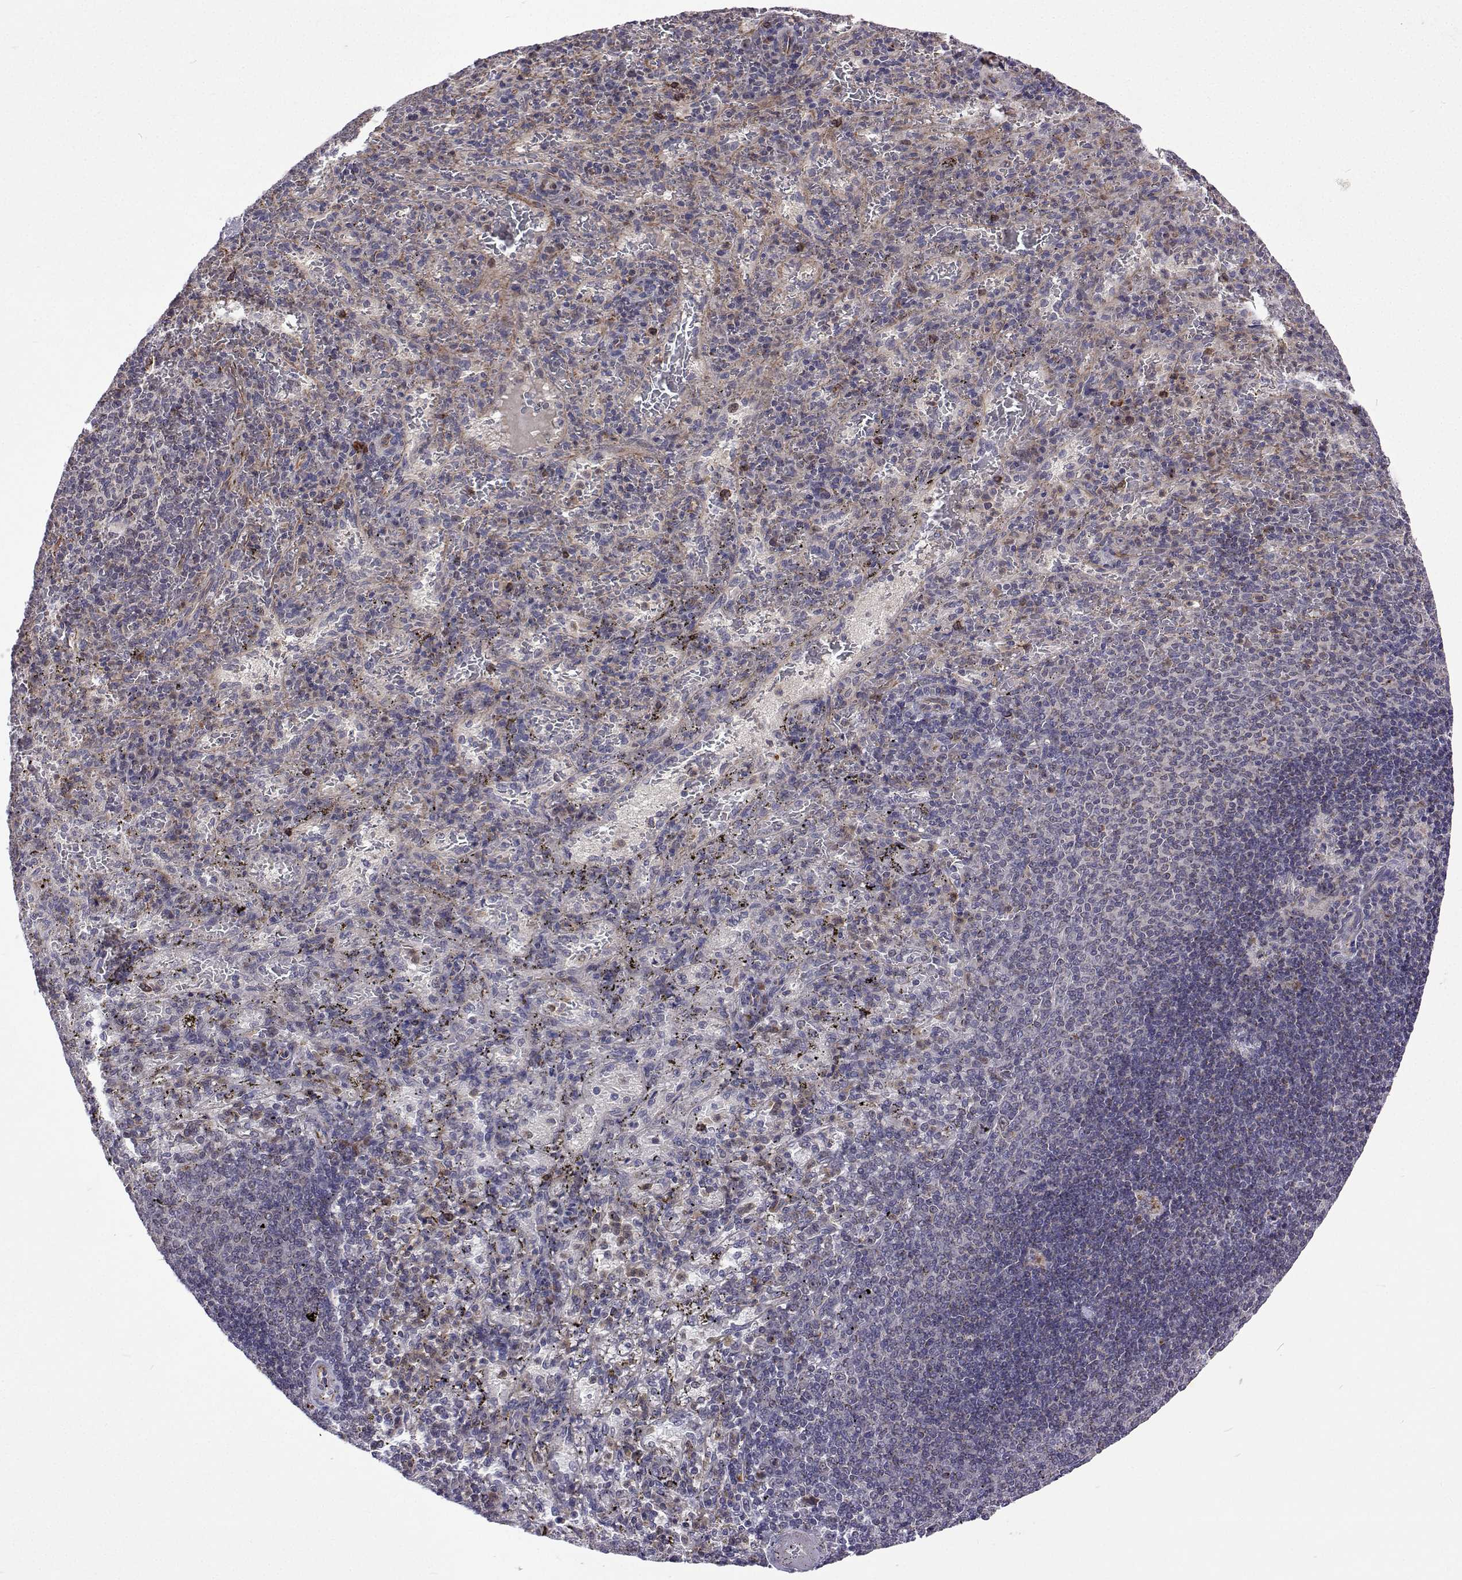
{"staining": {"intensity": "strong", "quantity": "<25%", "location": "cytoplasmic/membranous"}, "tissue": "spleen", "cell_type": "Cells in red pulp", "image_type": "normal", "snomed": [{"axis": "morphology", "description": "Normal tissue, NOS"}, {"axis": "topography", "description": "Spleen"}], "caption": "Human spleen stained with a brown dye exhibits strong cytoplasmic/membranous positive expression in about <25% of cells in red pulp.", "gene": "DHTKD1", "patient": {"sex": "male", "age": 57}}